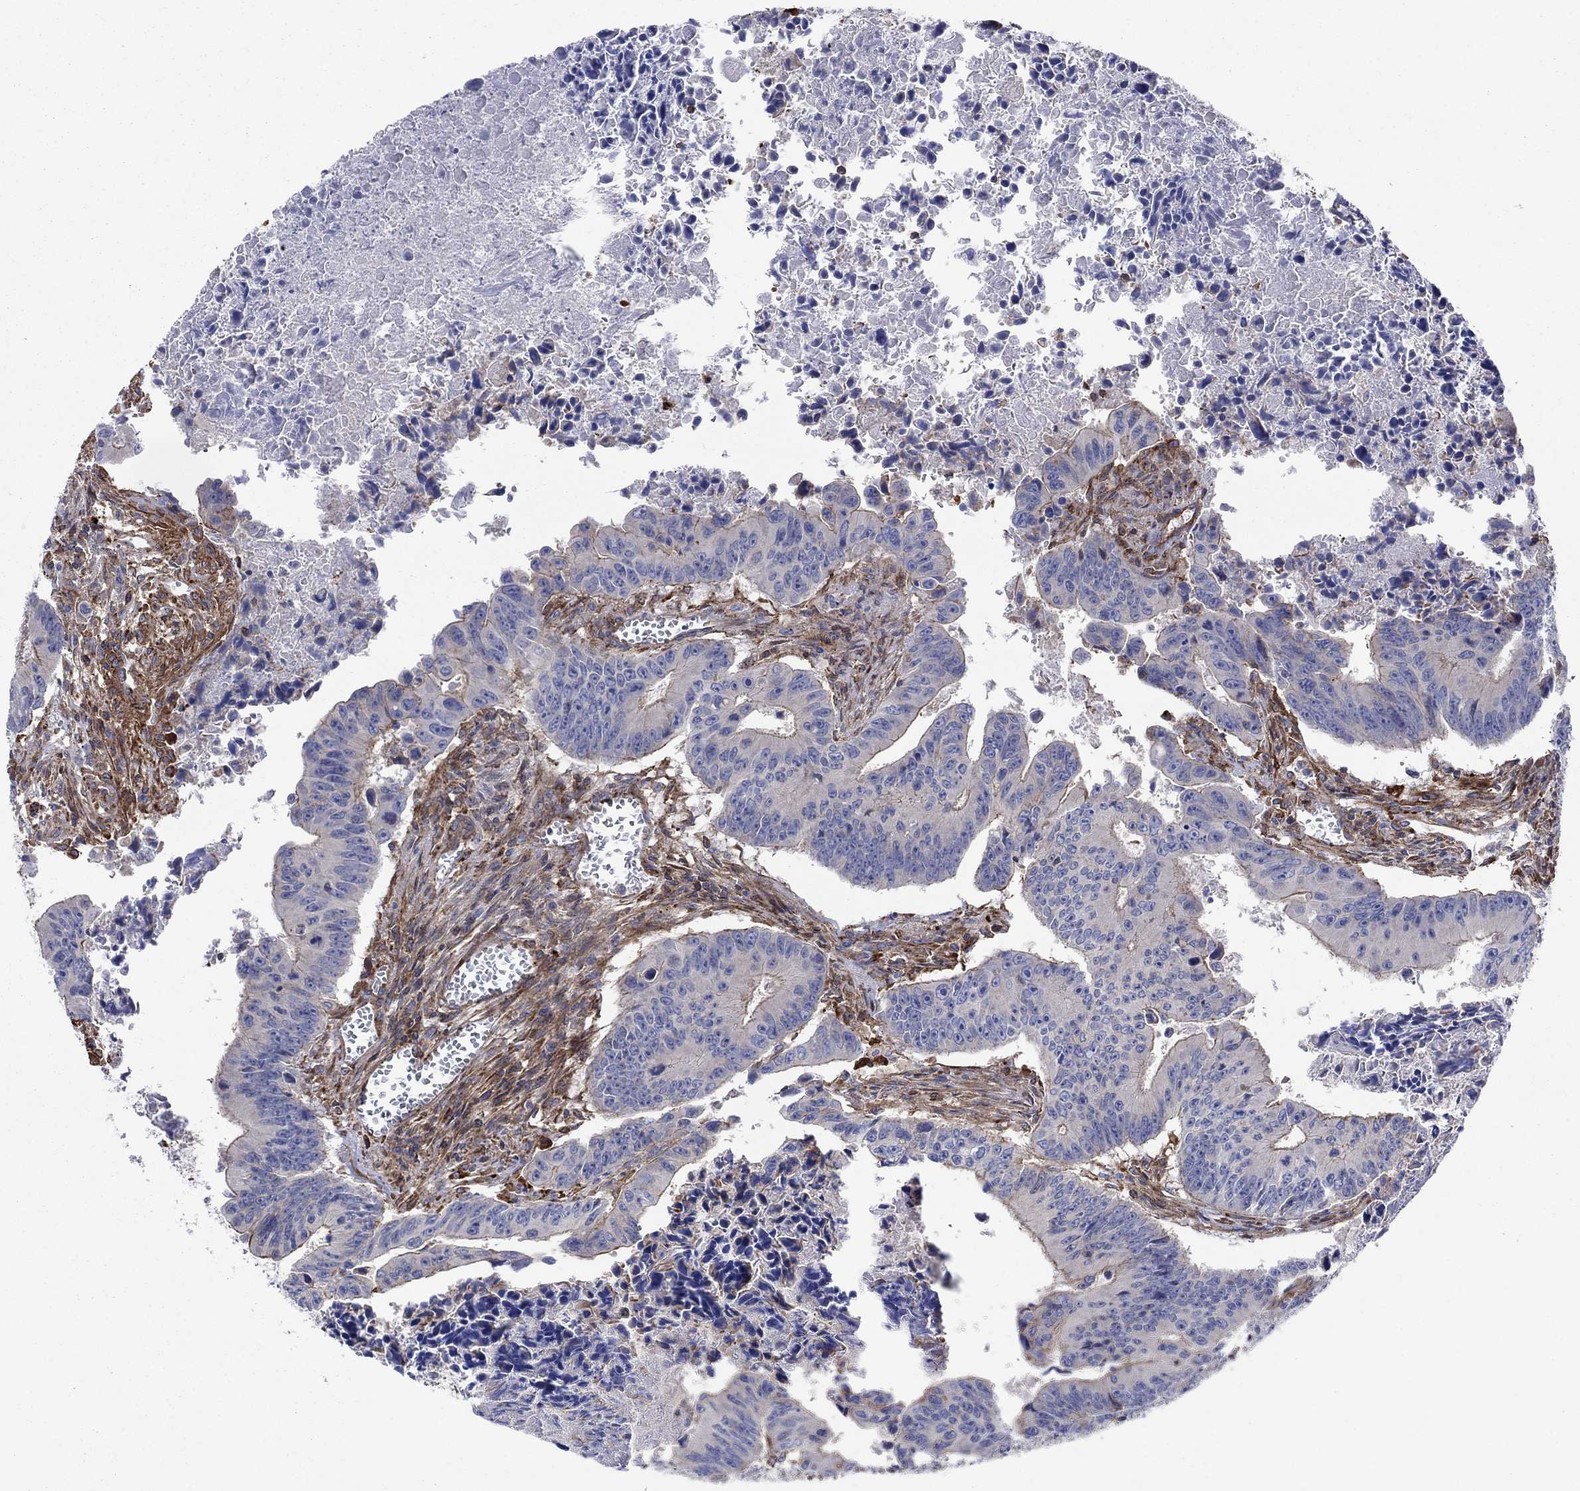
{"staining": {"intensity": "moderate", "quantity": "<25%", "location": "cytoplasmic/membranous"}, "tissue": "colorectal cancer", "cell_type": "Tumor cells", "image_type": "cancer", "snomed": [{"axis": "morphology", "description": "Adenocarcinoma, NOS"}, {"axis": "topography", "description": "Colon"}], "caption": "Immunohistochemical staining of human colorectal adenocarcinoma displays low levels of moderate cytoplasmic/membranous protein positivity in about <25% of tumor cells.", "gene": "PAG1", "patient": {"sex": "female", "age": 87}}